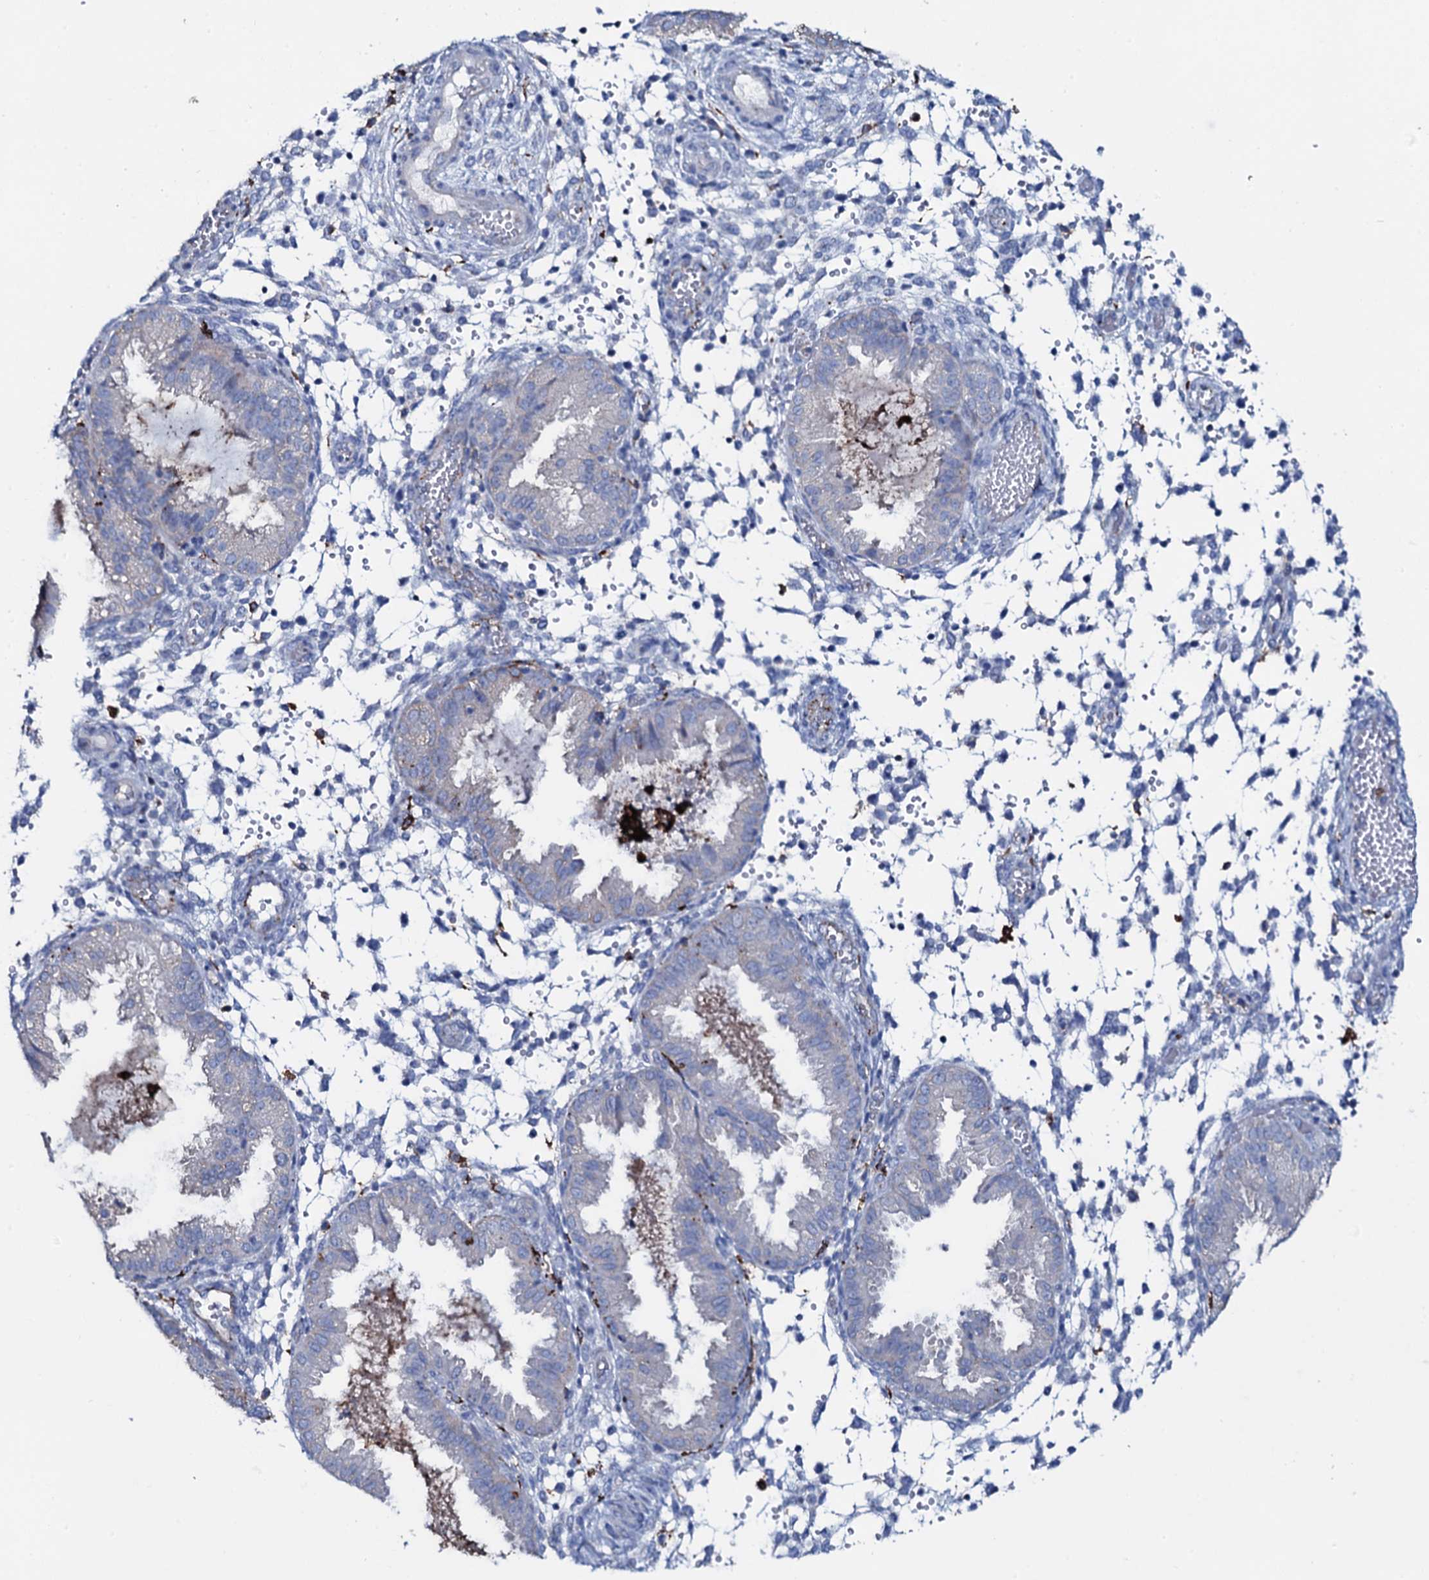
{"staining": {"intensity": "negative", "quantity": "none", "location": "none"}, "tissue": "endometrium", "cell_type": "Cells in endometrial stroma", "image_type": "normal", "snomed": [{"axis": "morphology", "description": "Normal tissue, NOS"}, {"axis": "topography", "description": "Endometrium"}], "caption": "An image of human endometrium is negative for staining in cells in endometrial stroma. Nuclei are stained in blue.", "gene": "OSBPL2", "patient": {"sex": "female", "age": 33}}